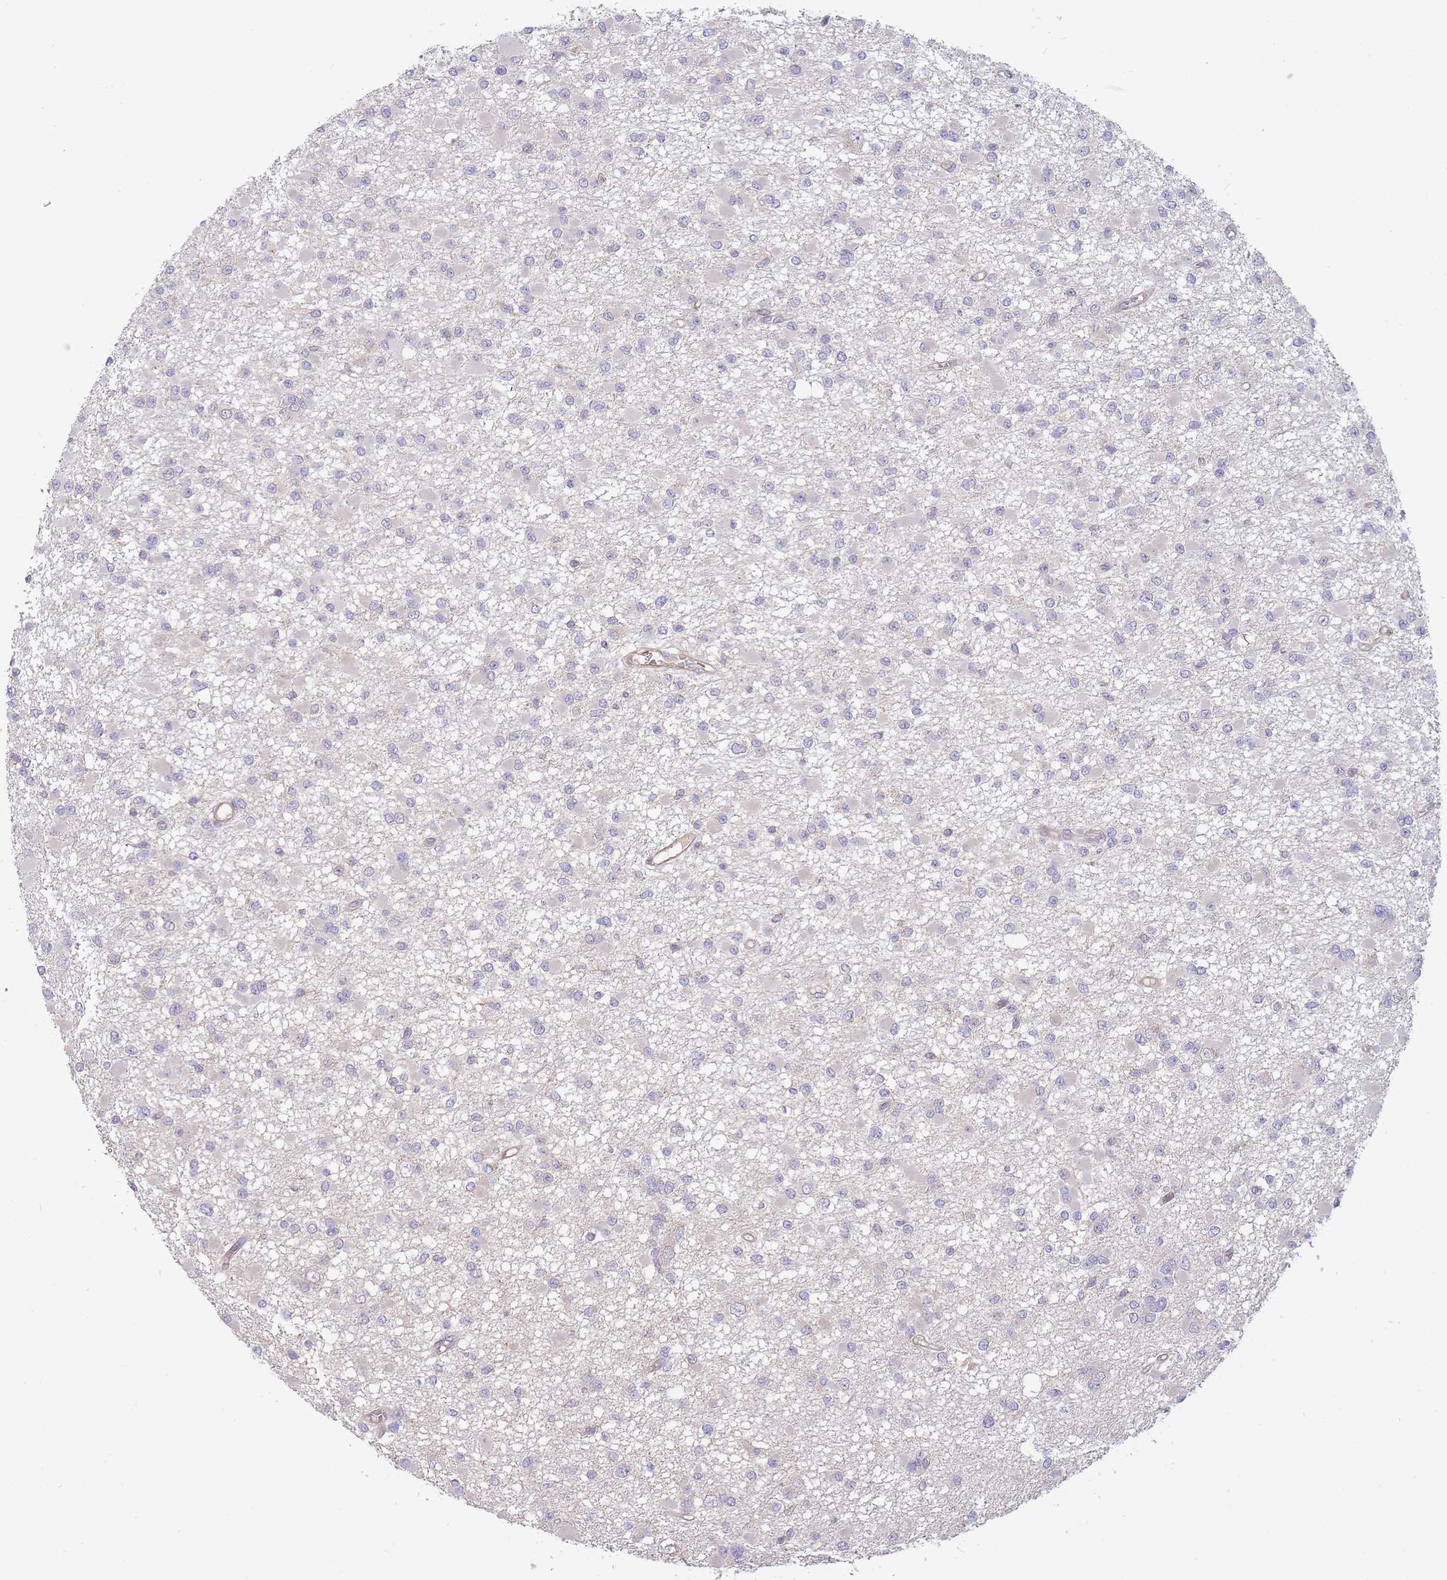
{"staining": {"intensity": "negative", "quantity": "none", "location": "none"}, "tissue": "glioma", "cell_type": "Tumor cells", "image_type": "cancer", "snomed": [{"axis": "morphology", "description": "Glioma, malignant, Low grade"}, {"axis": "topography", "description": "Brain"}], "caption": "High magnification brightfield microscopy of malignant glioma (low-grade) stained with DAB (brown) and counterstained with hematoxylin (blue): tumor cells show no significant expression. (DAB (3,3'-diaminobenzidine) IHC with hematoxylin counter stain).", "gene": "NDUFAF5", "patient": {"sex": "female", "age": 22}}